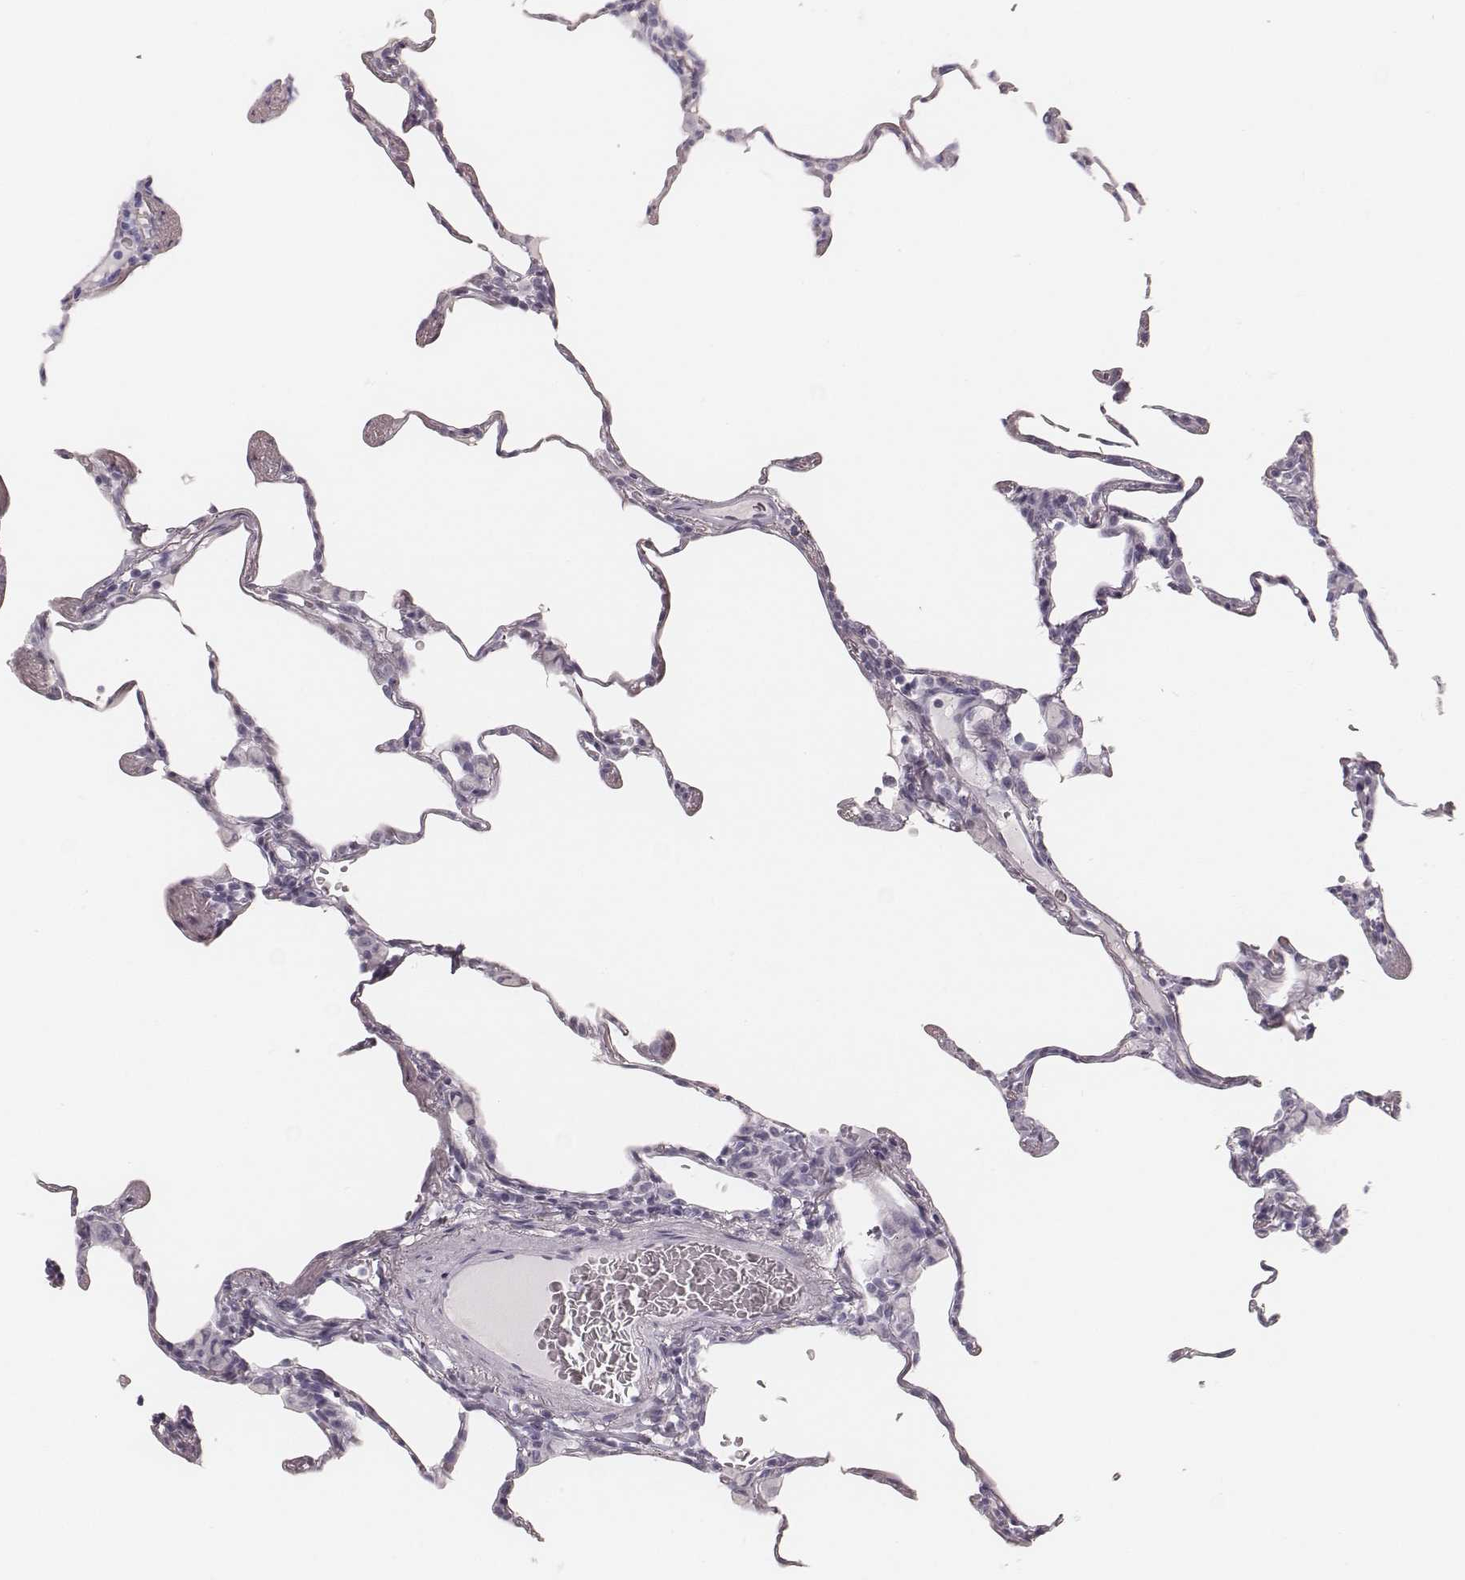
{"staining": {"intensity": "negative", "quantity": "none", "location": "none"}, "tissue": "lung", "cell_type": "Alveolar cells", "image_type": "normal", "snomed": [{"axis": "morphology", "description": "Normal tissue, NOS"}, {"axis": "topography", "description": "Lung"}], "caption": "The histopathology image displays no significant expression in alveolar cells of lung.", "gene": "KRT34", "patient": {"sex": "female", "age": 57}}